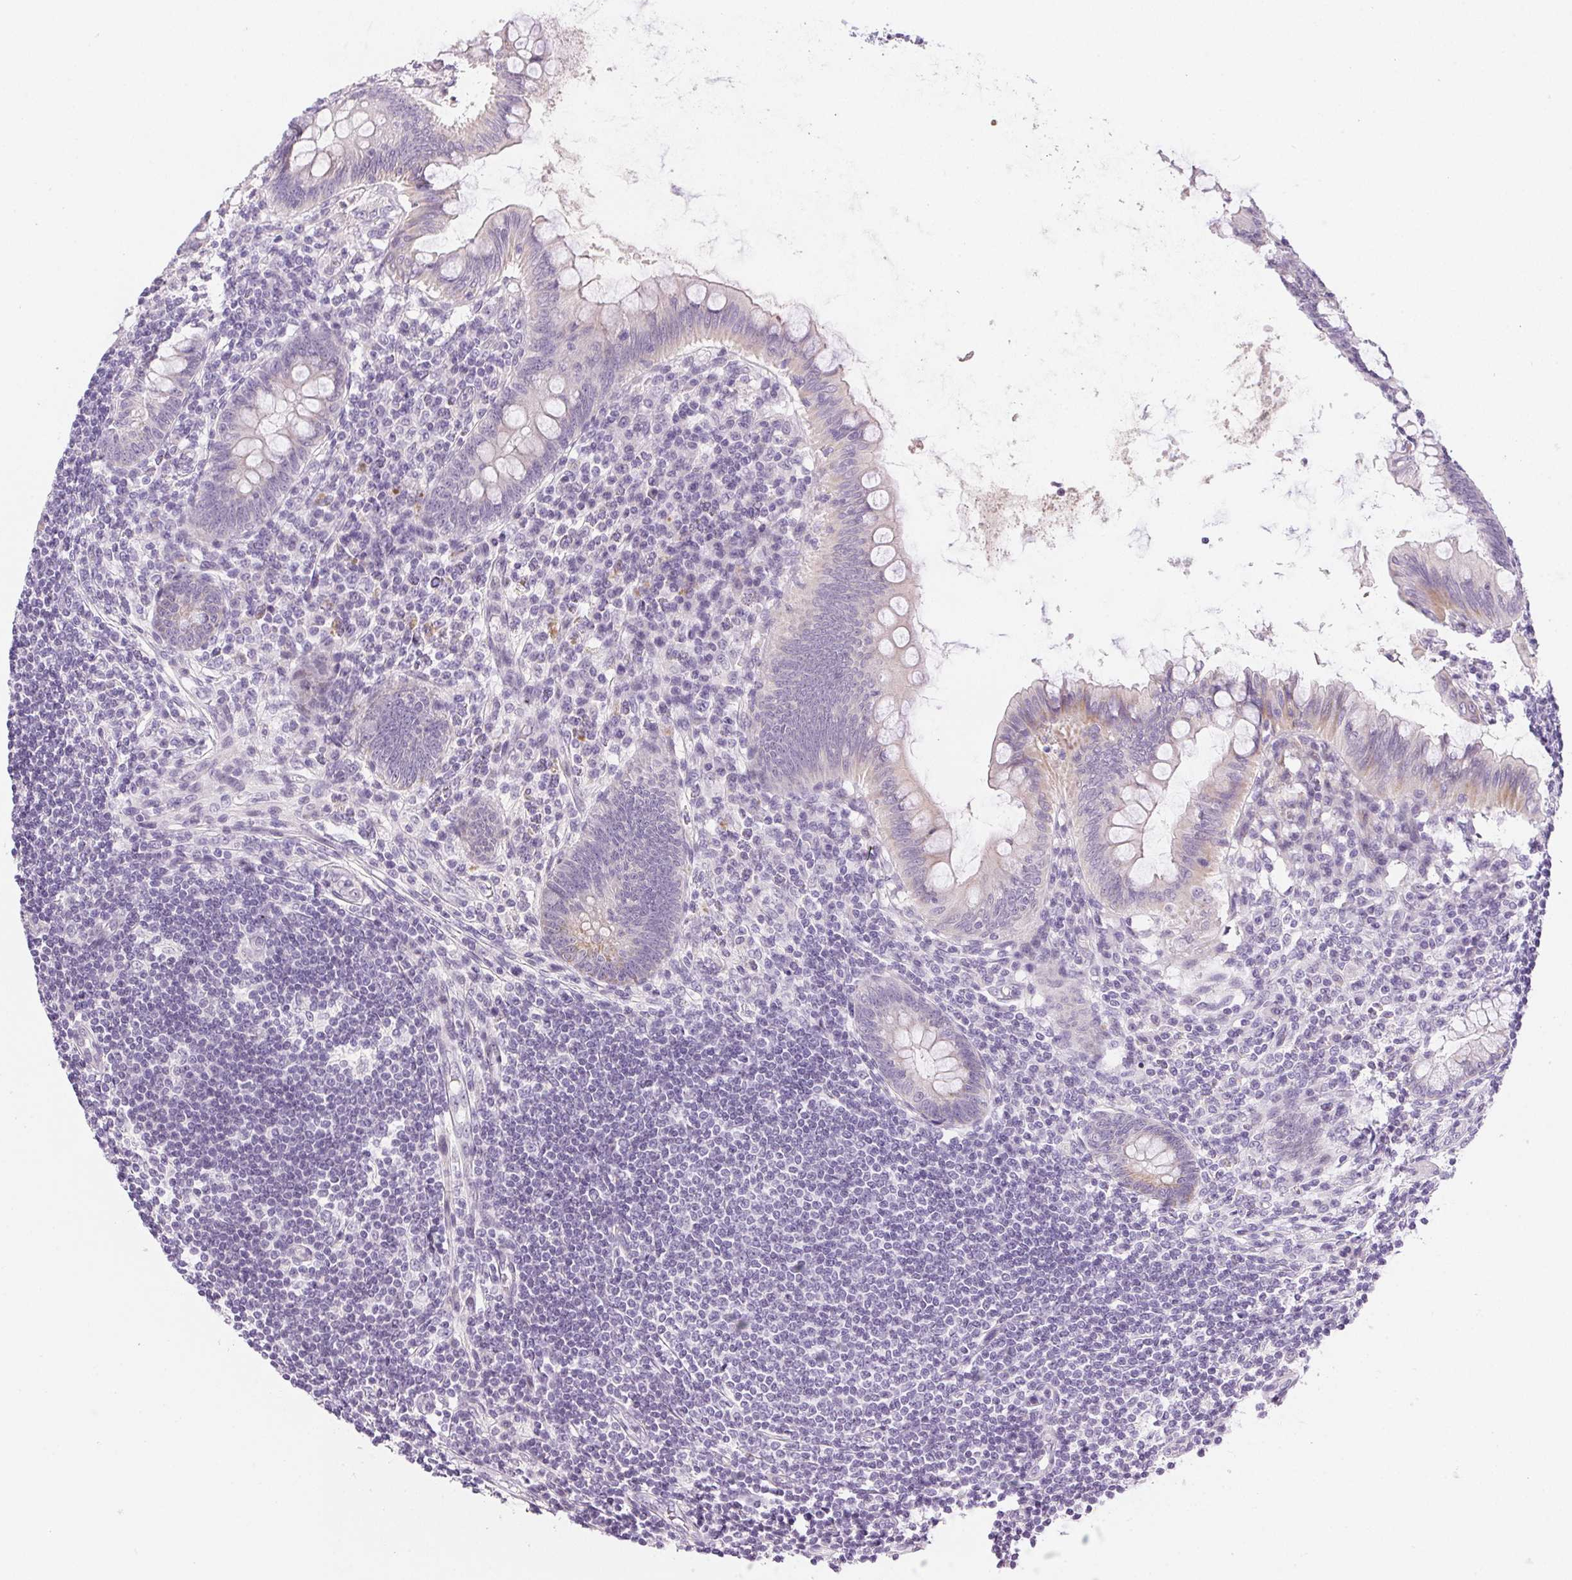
{"staining": {"intensity": "weak", "quantity": "<25%", "location": "cytoplasmic/membranous"}, "tissue": "appendix", "cell_type": "Glandular cells", "image_type": "normal", "snomed": [{"axis": "morphology", "description": "Normal tissue, NOS"}, {"axis": "topography", "description": "Appendix"}], "caption": "Immunohistochemical staining of benign appendix reveals no significant positivity in glandular cells.", "gene": "GSDMC", "patient": {"sex": "female", "age": 57}}